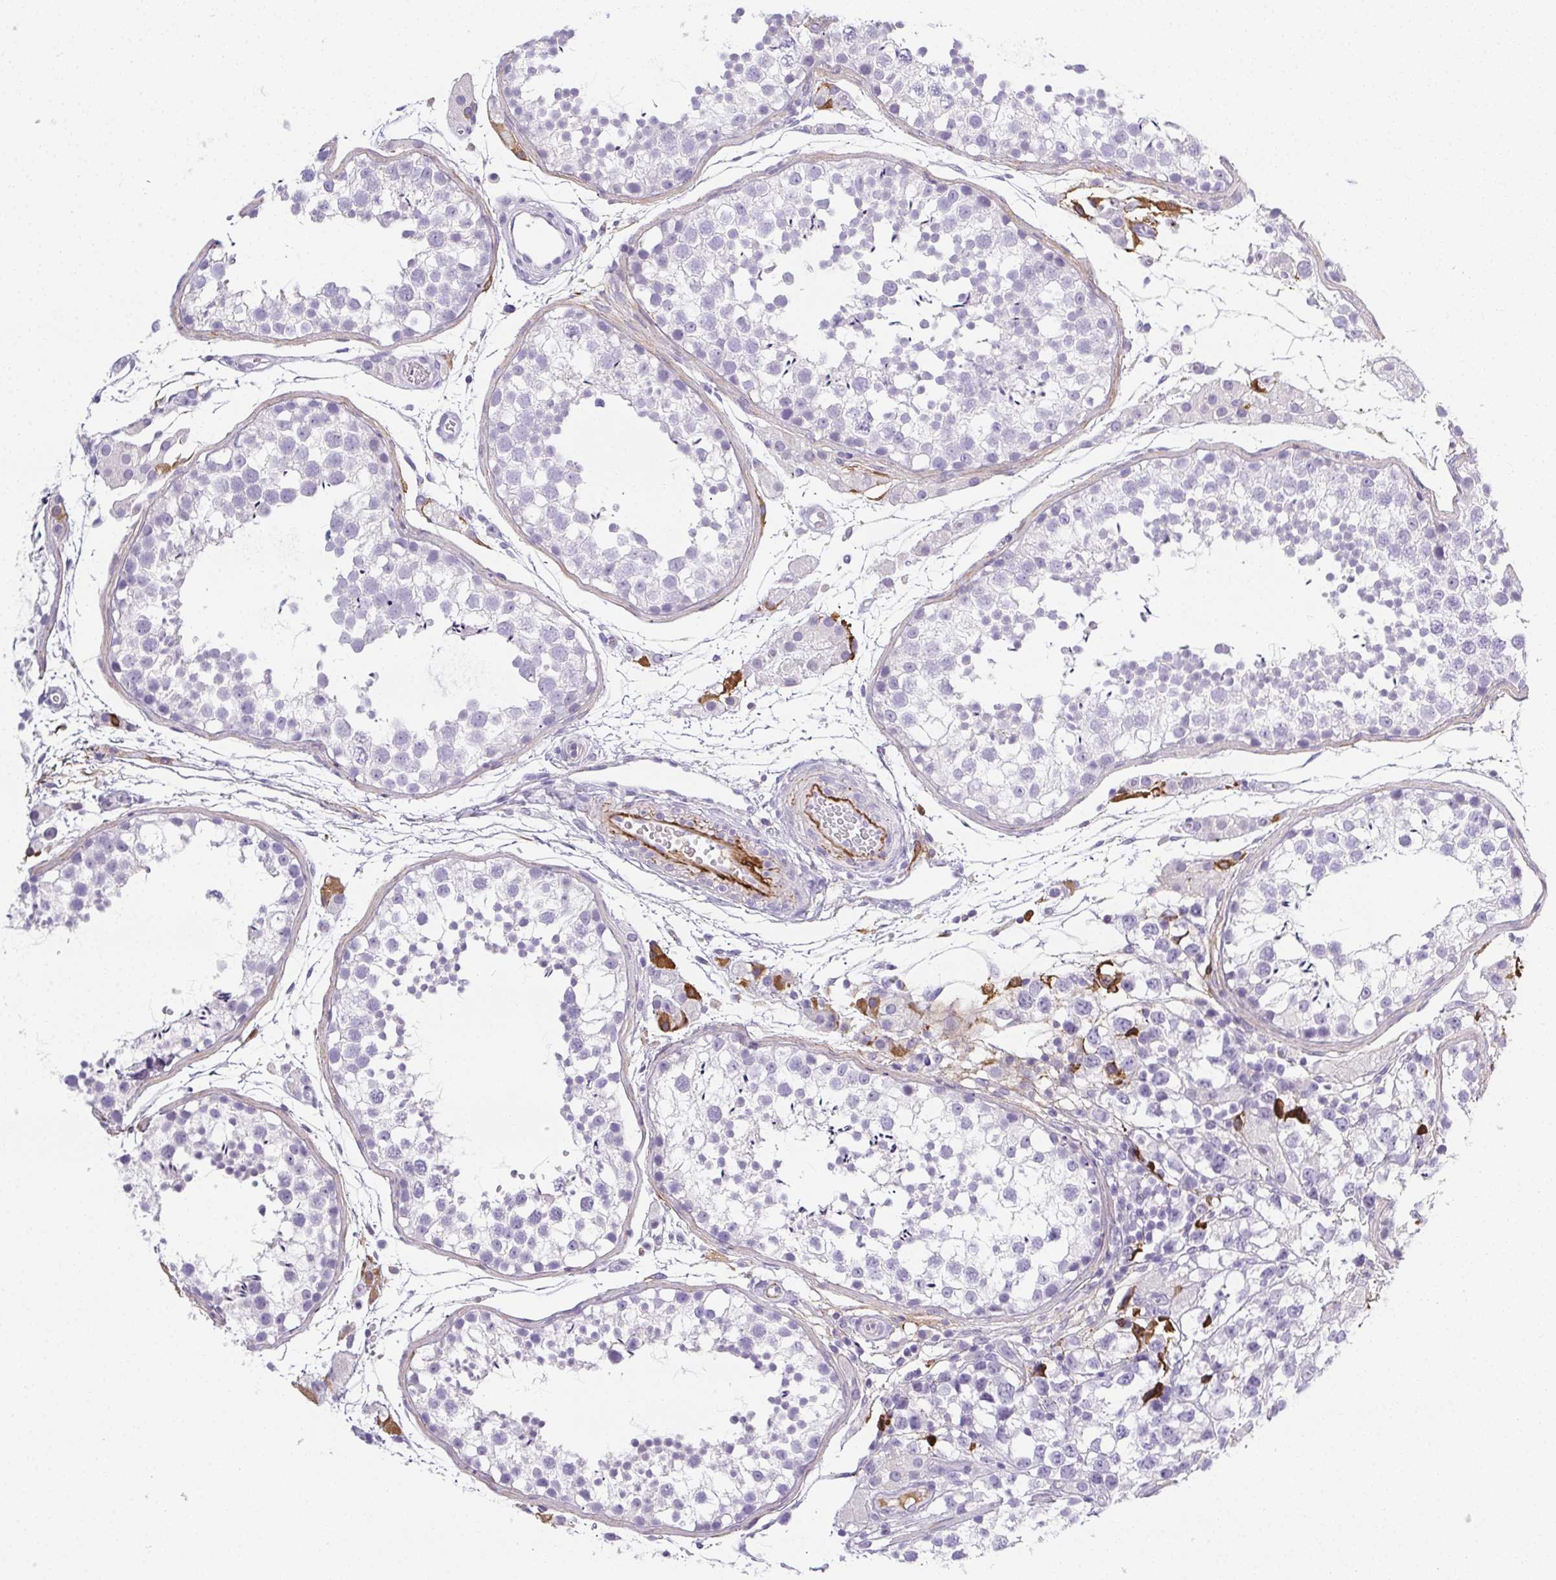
{"staining": {"intensity": "negative", "quantity": "none", "location": "none"}, "tissue": "testis", "cell_type": "Cells in seminiferous ducts", "image_type": "normal", "snomed": [{"axis": "morphology", "description": "Normal tissue, NOS"}, {"axis": "morphology", "description": "Seminoma, NOS"}, {"axis": "topography", "description": "Testis"}], "caption": "Immunohistochemical staining of unremarkable human testis exhibits no significant positivity in cells in seminiferous ducts.", "gene": "VTN", "patient": {"sex": "male", "age": 29}}